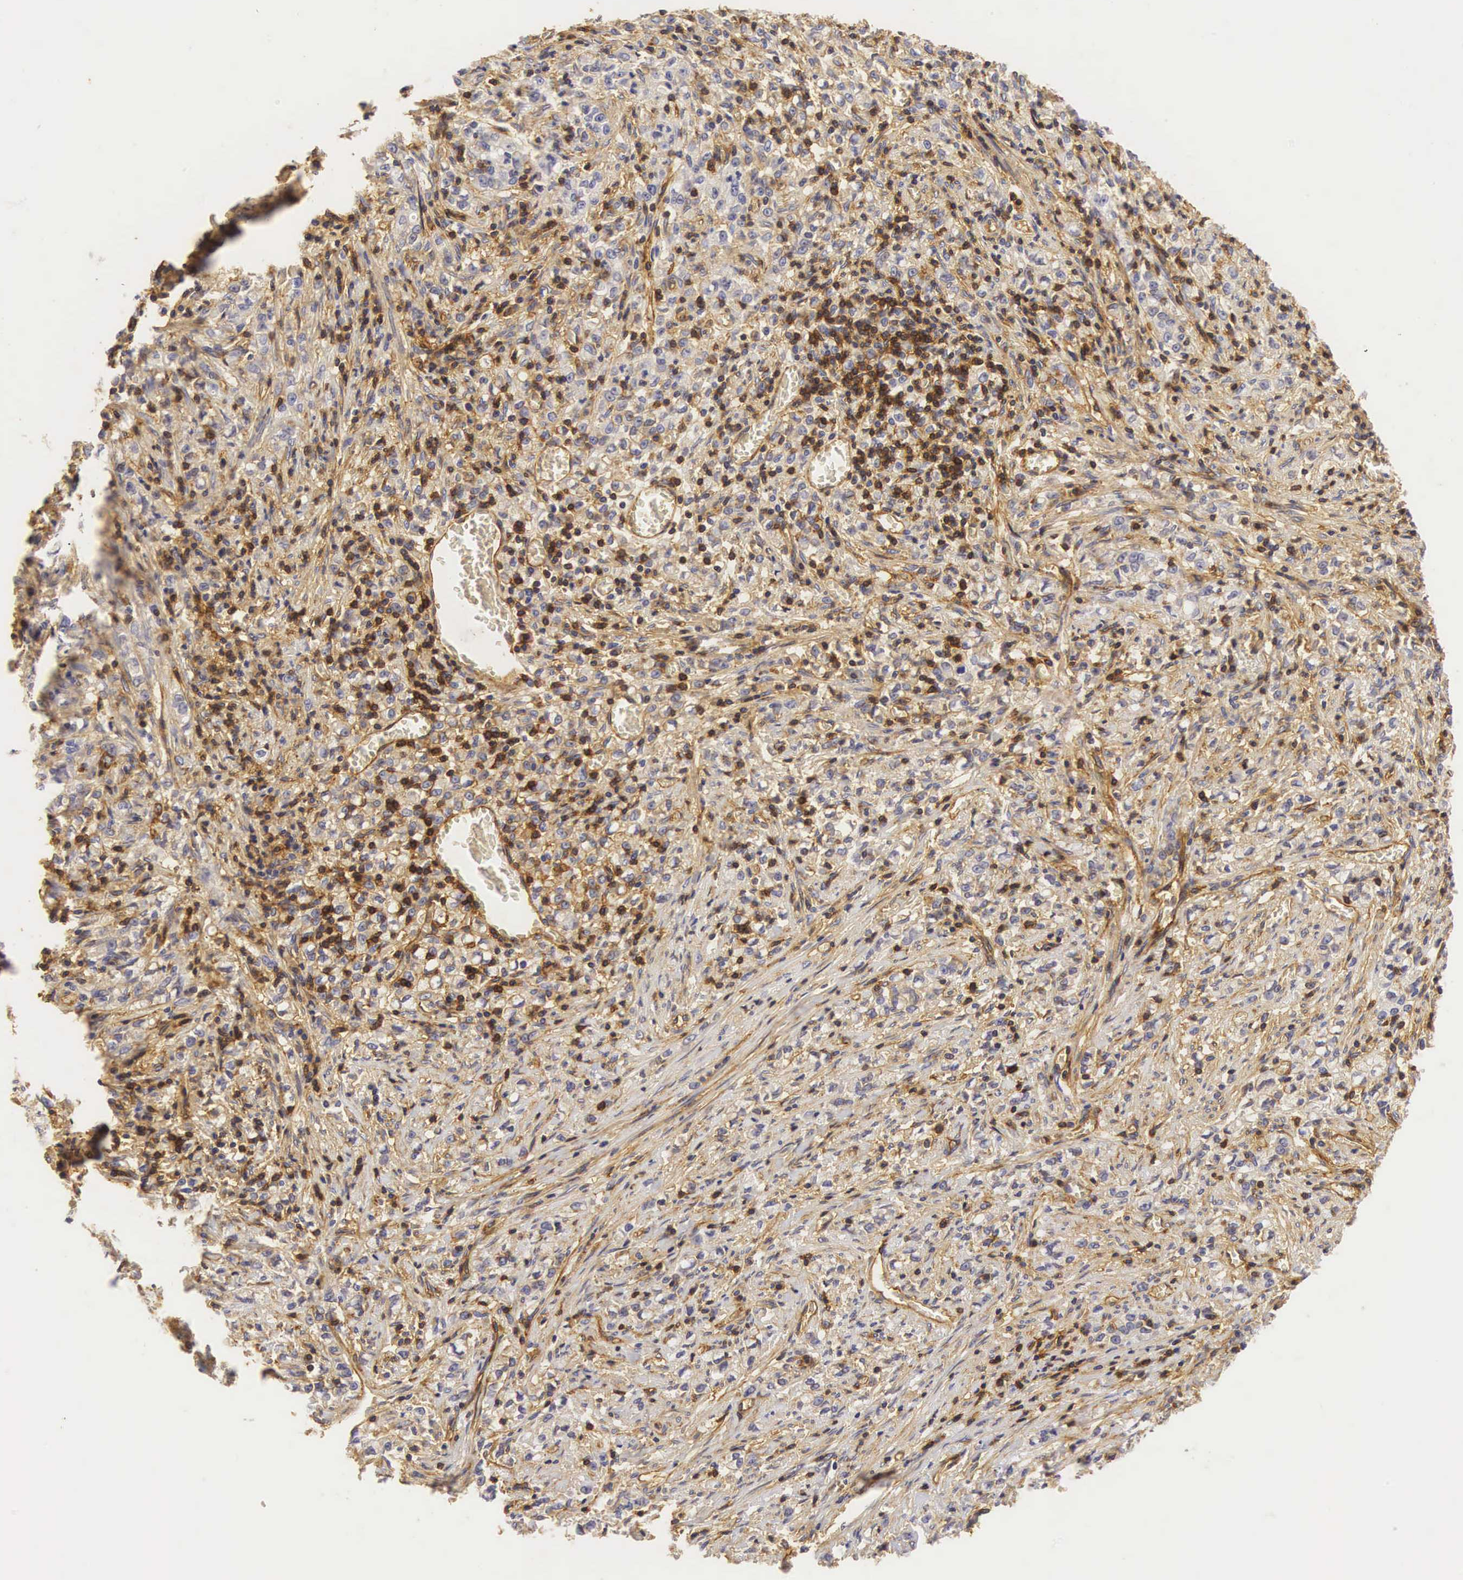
{"staining": {"intensity": "negative", "quantity": "none", "location": "none"}, "tissue": "stomach cancer", "cell_type": "Tumor cells", "image_type": "cancer", "snomed": [{"axis": "morphology", "description": "Adenocarcinoma, NOS"}, {"axis": "topography", "description": "Stomach"}], "caption": "Stomach cancer was stained to show a protein in brown. There is no significant positivity in tumor cells.", "gene": "CD99", "patient": {"sex": "male", "age": 72}}